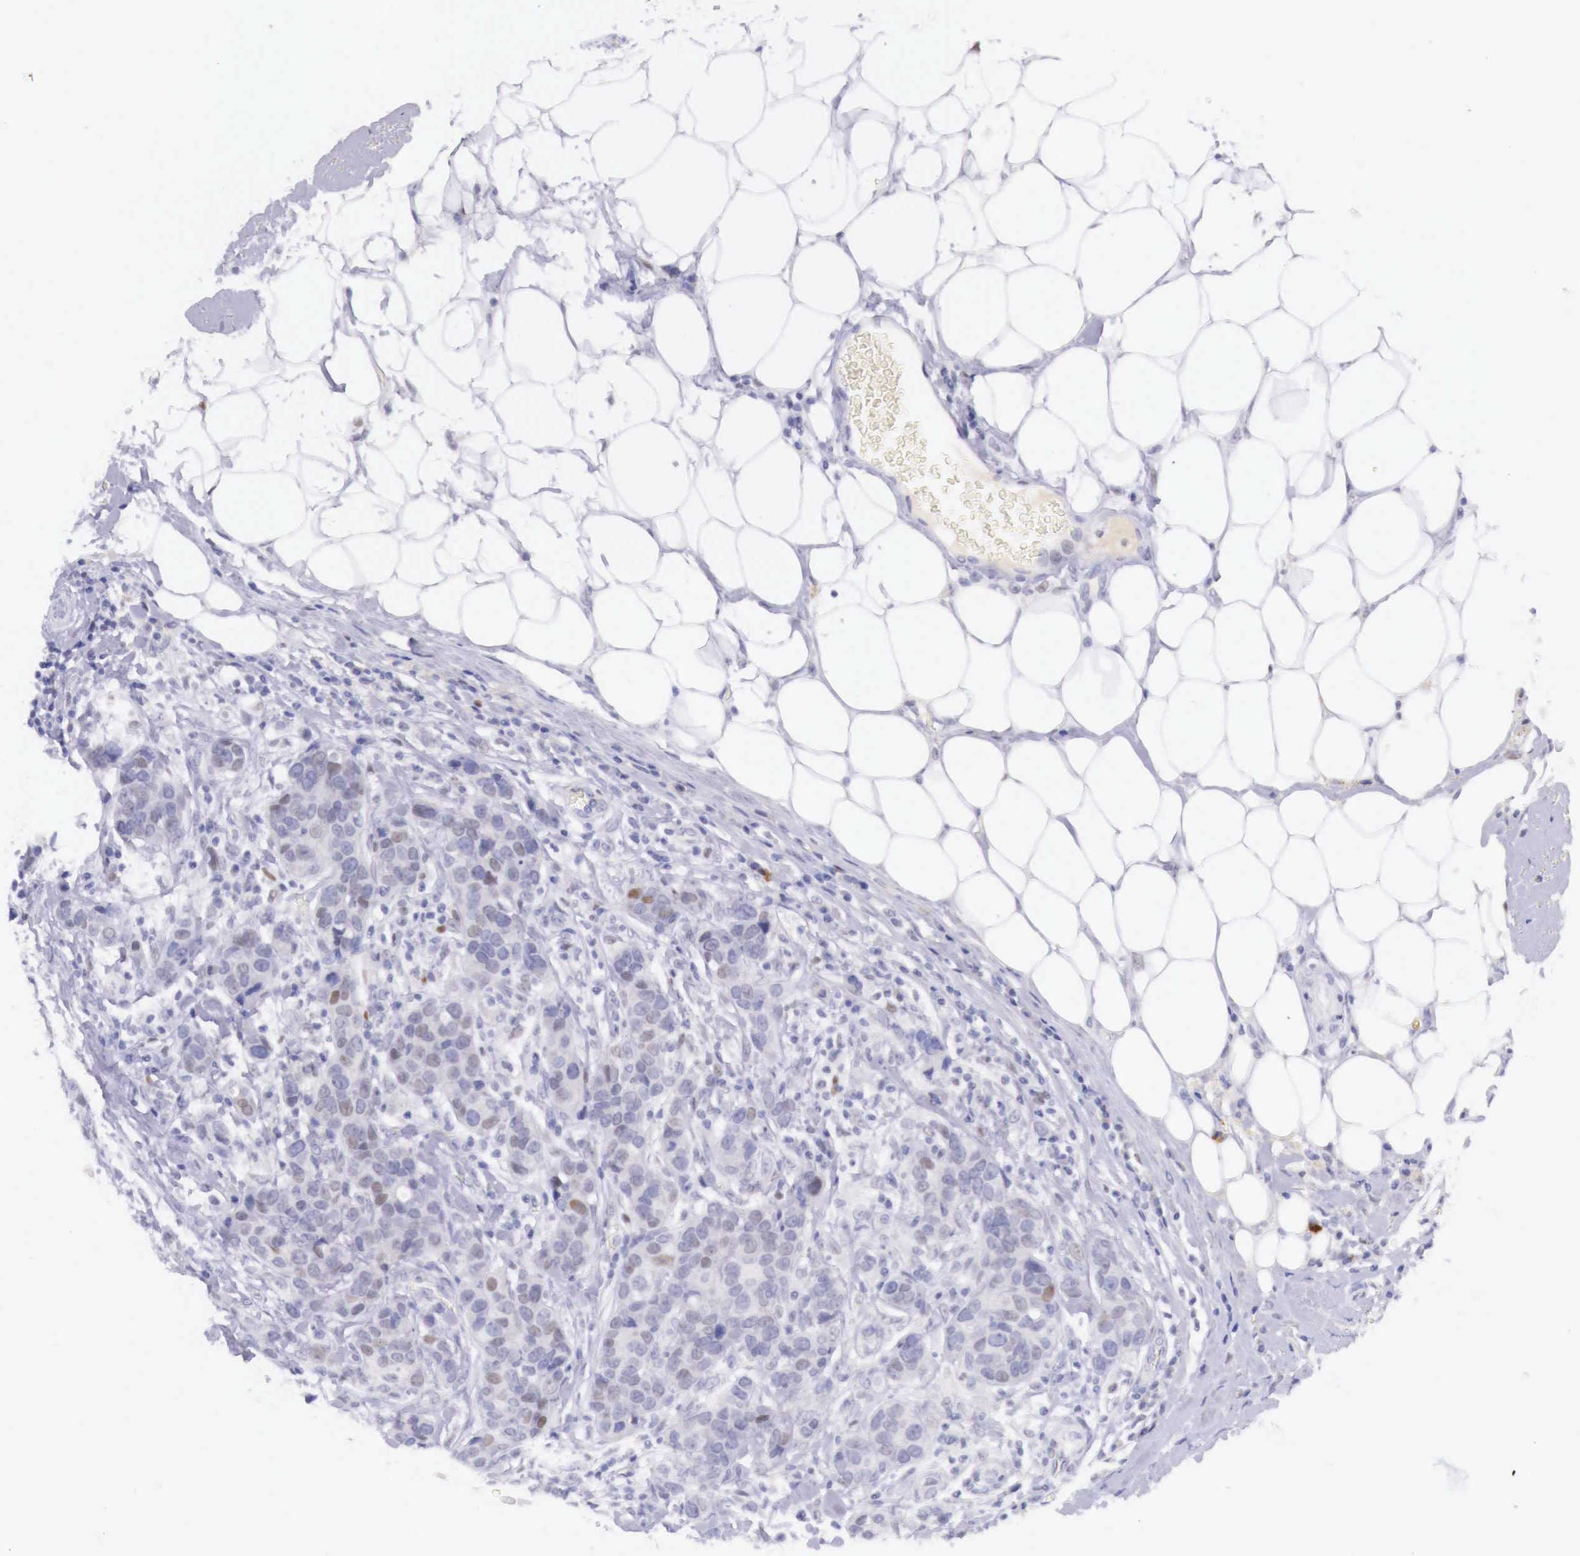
{"staining": {"intensity": "negative", "quantity": "none", "location": "none"}, "tissue": "breast cancer", "cell_type": "Tumor cells", "image_type": "cancer", "snomed": [{"axis": "morphology", "description": "Duct carcinoma"}, {"axis": "topography", "description": "Breast"}], "caption": "A high-resolution histopathology image shows IHC staining of breast intraductal carcinoma, which displays no significant expression in tumor cells. (DAB (3,3'-diaminobenzidine) immunohistochemistry (IHC) with hematoxylin counter stain).", "gene": "BCL6", "patient": {"sex": "female", "age": 91}}